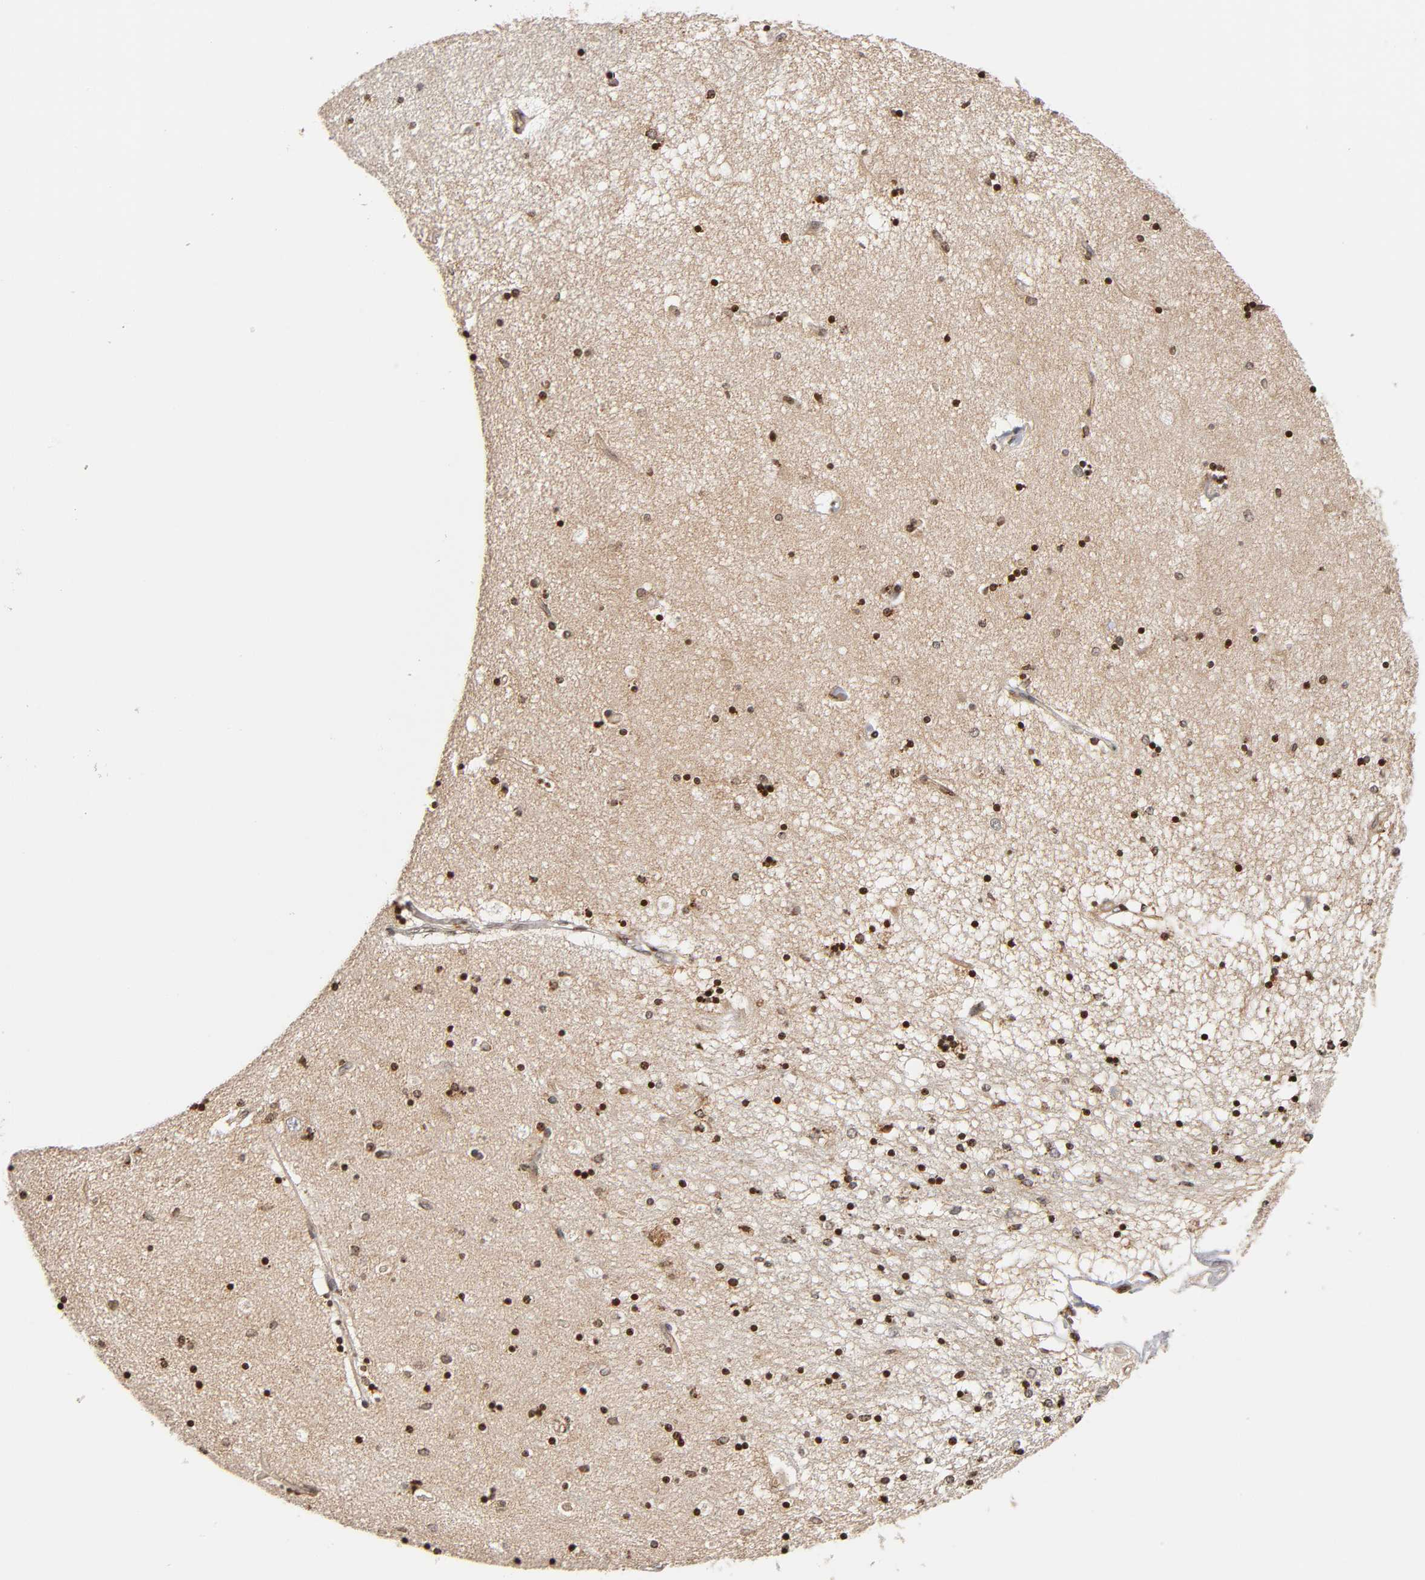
{"staining": {"intensity": "moderate", "quantity": "25%-75%", "location": "nuclear"}, "tissue": "hippocampus", "cell_type": "Glial cells", "image_type": "normal", "snomed": [{"axis": "morphology", "description": "Normal tissue, NOS"}, {"axis": "topography", "description": "Hippocampus"}], "caption": "Immunohistochemistry of unremarkable human hippocampus displays medium levels of moderate nuclear positivity in about 25%-75% of glial cells.", "gene": "ITGAV", "patient": {"sex": "female", "age": 54}}